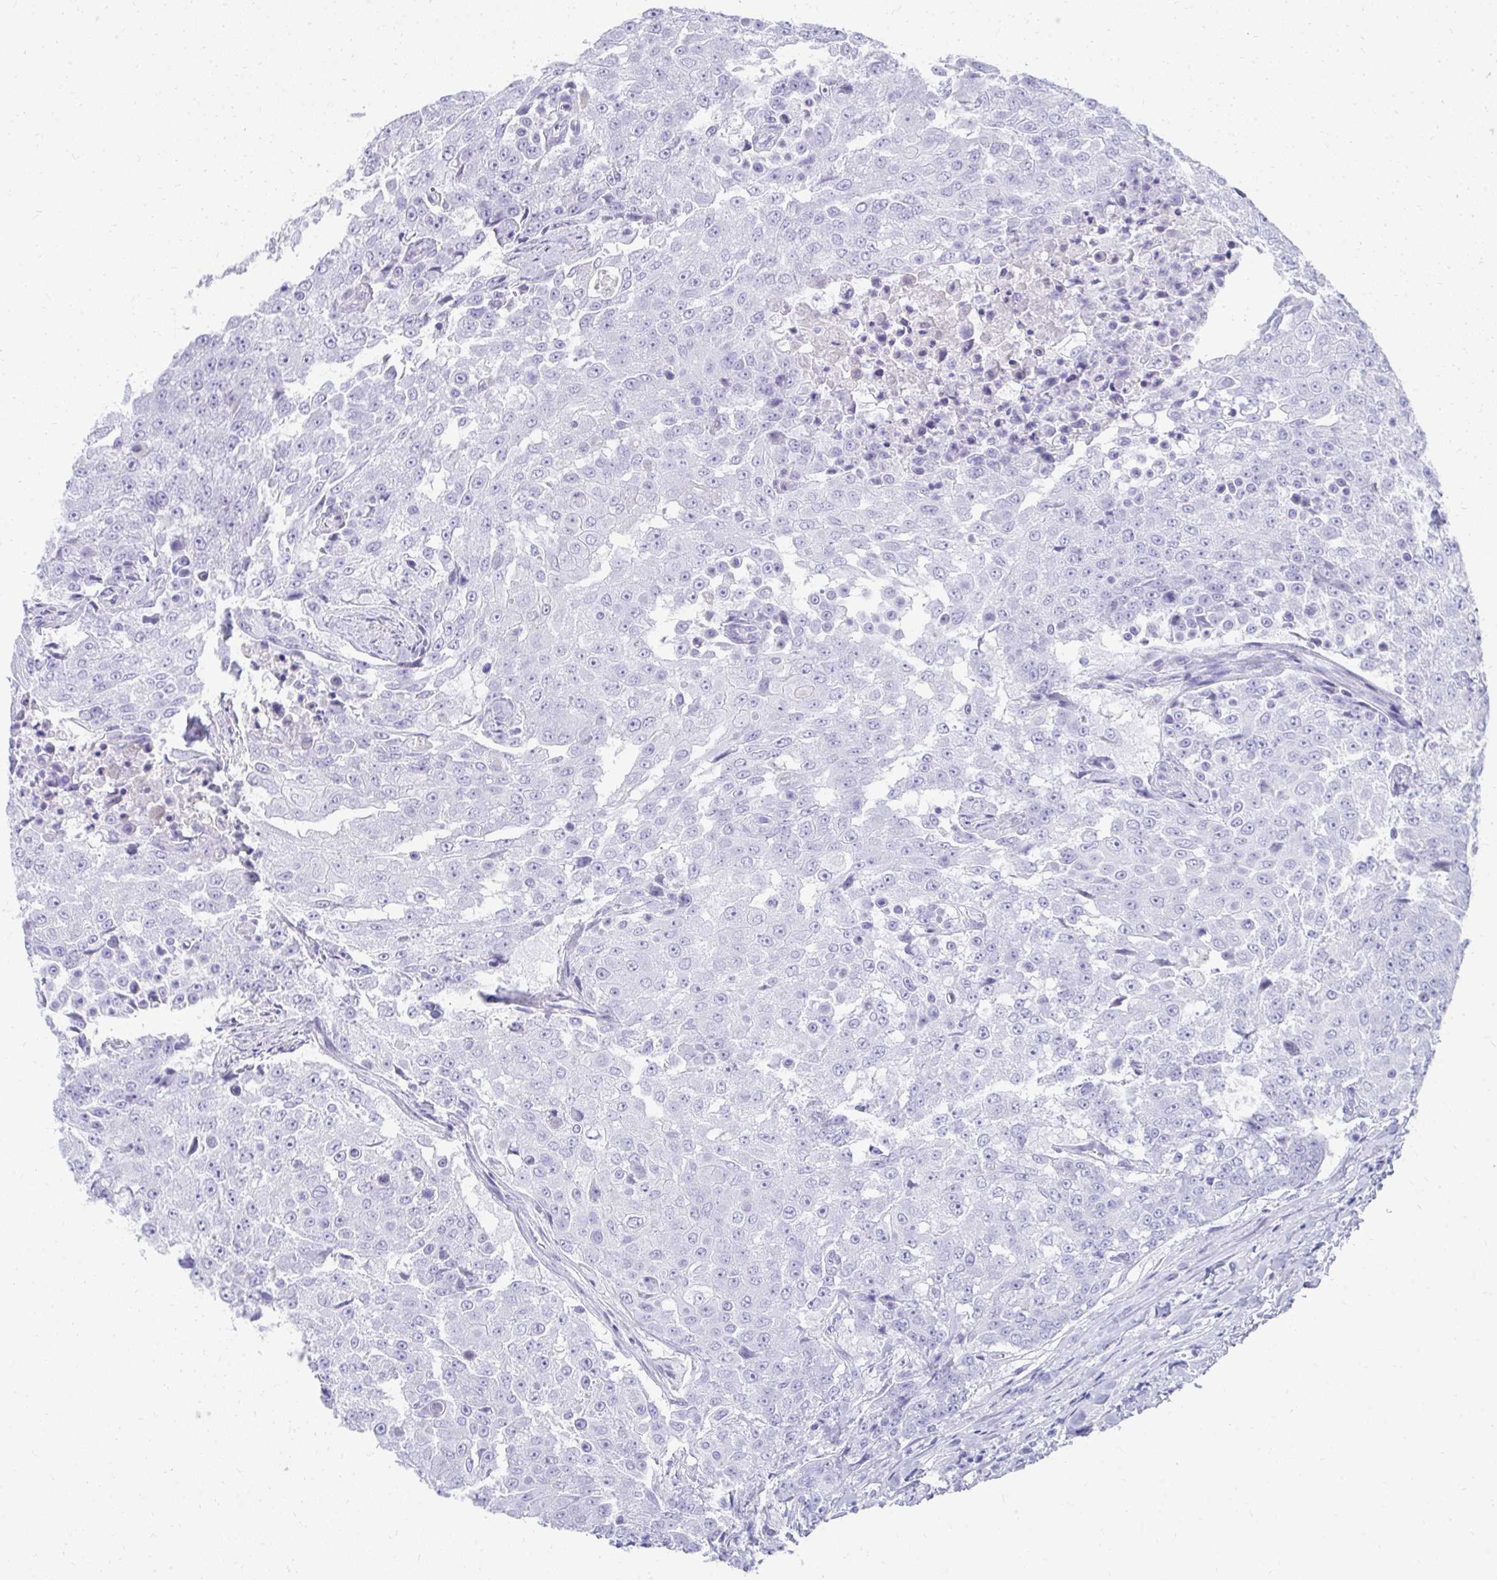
{"staining": {"intensity": "negative", "quantity": "none", "location": "none"}, "tissue": "urothelial cancer", "cell_type": "Tumor cells", "image_type": "cancer", "snomed": [{"axis": "morphology", "description": "Urothelial carcinoma, High grade"}, {"axis": "topography", "description": "Urinary bladder"}], "caption": "The micrograph exhibits no staining of tumor cells in high-grade urothelial carcinoma.", "gene": "TNNT1", "patient": {"sex": "female", "age": 63}}